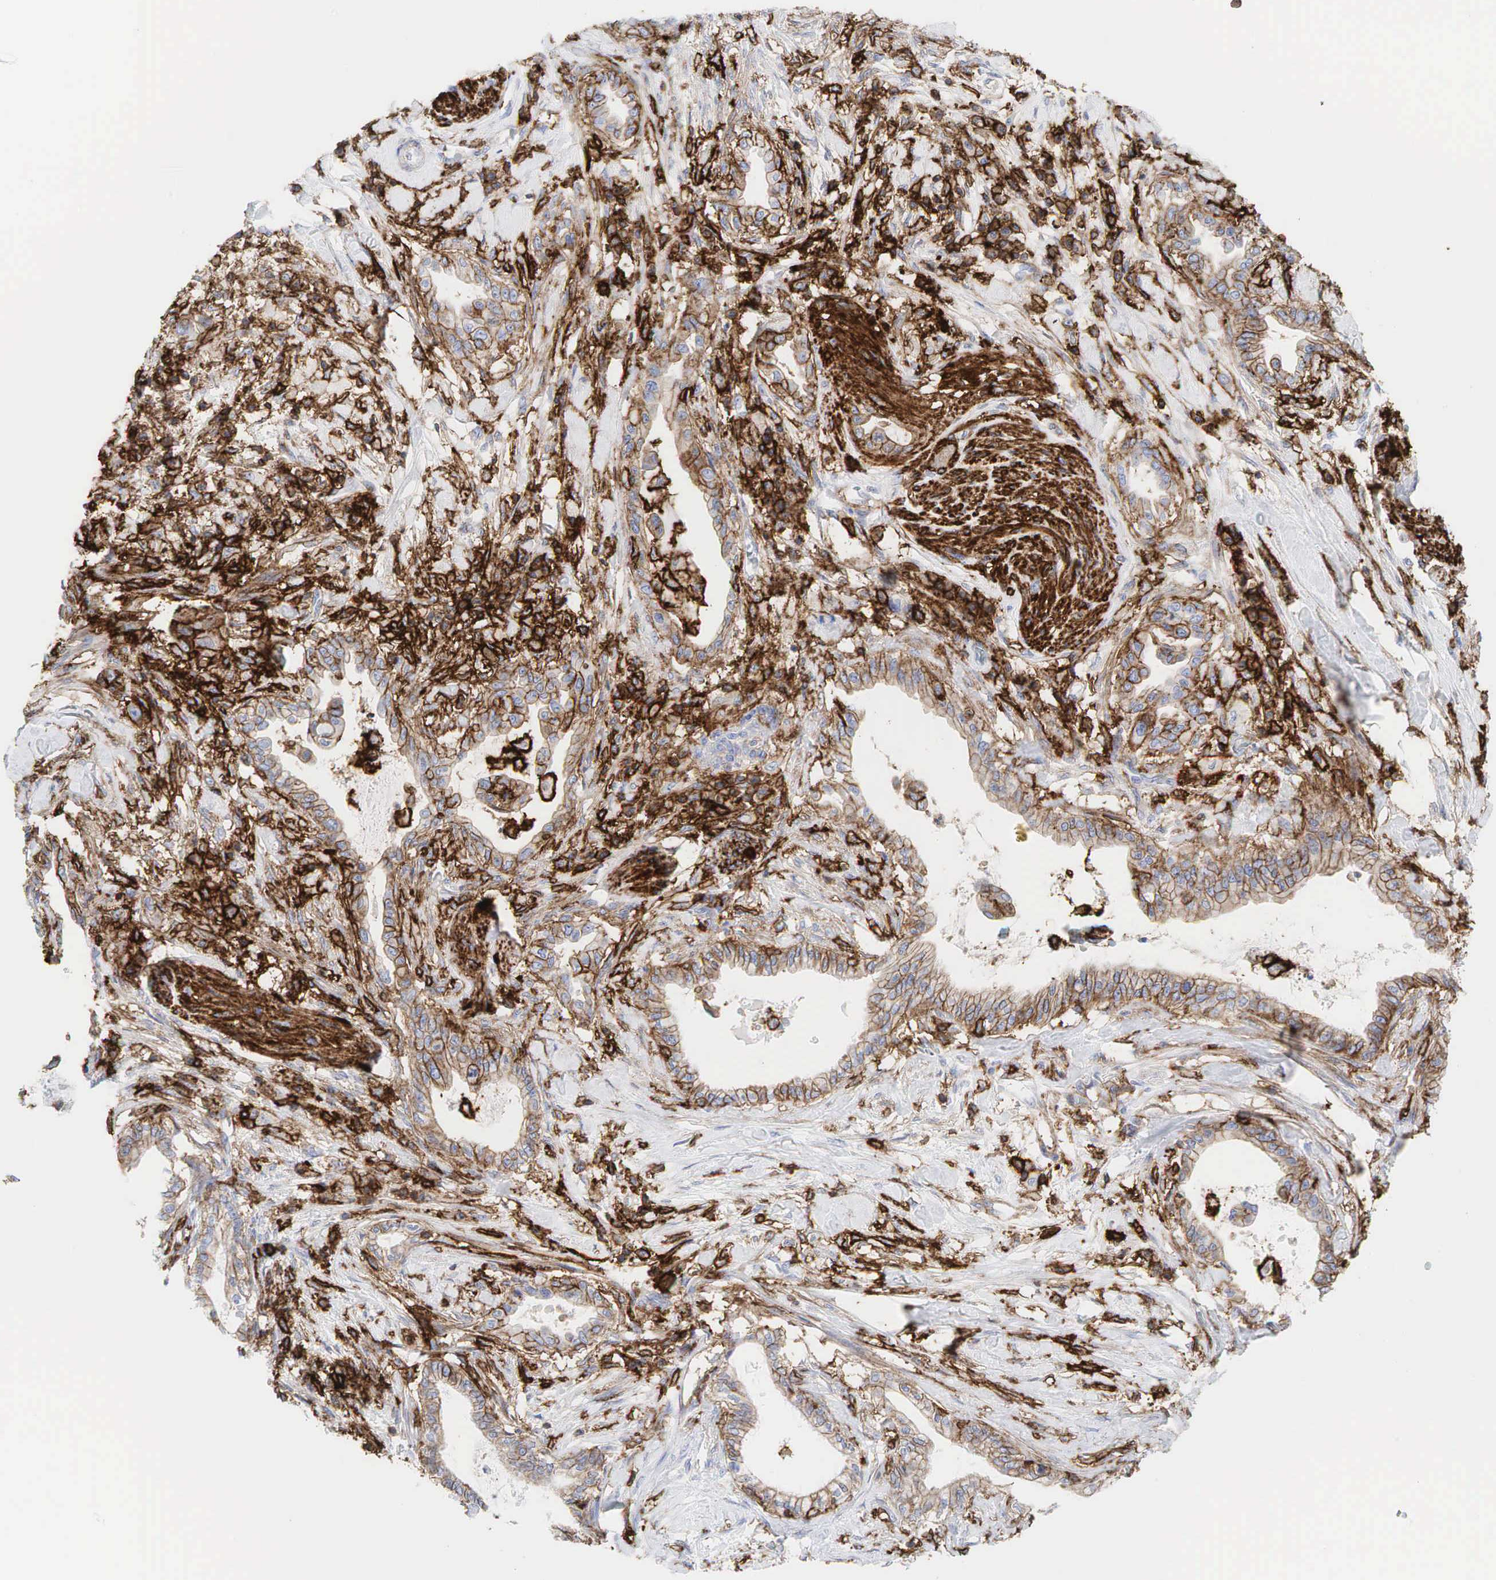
{"staining": {"intensity": "weak", "quantity": ">75%", "location": "cytoplasmic/membranous"}, "tissue": "pancreatic cancer", "cell_type": "Tumor cells", "image_type": "cancer", "snomed": [{"axis": "morphology", "description": "Adenocarcinoma, NOS"}, {"axis": "topography", "description": "Pancreas"}], "caption": "A high-resolution image shows IHC staining of pancreatic cancer (adenocarcinoma), which shows weak cytoplasmic/membranous expression in approximately >75% of tumor cells.", "gene": "CD44", "patient": {"sex": "female", "age": 64}}